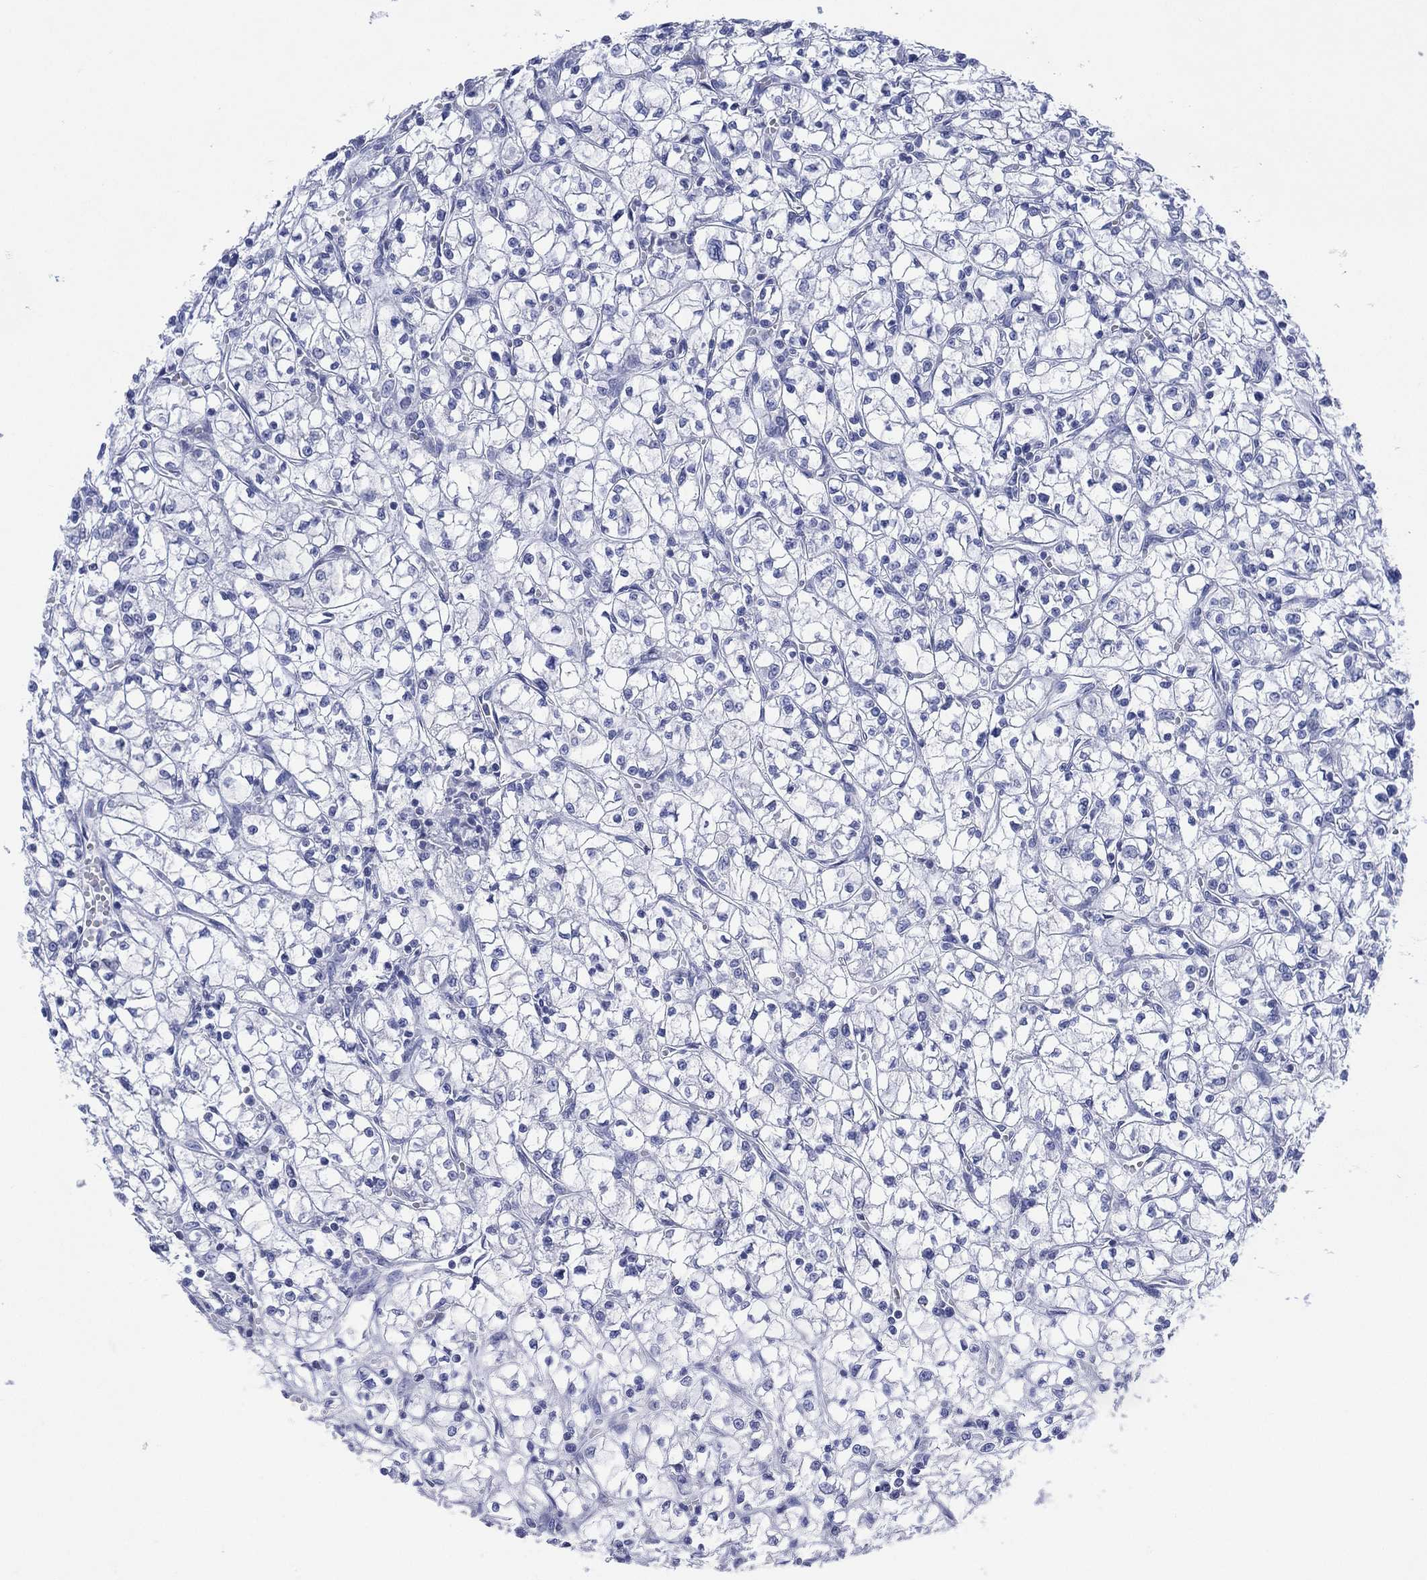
{"staining": {"intensity": "negative", "quantity": "none", "location": "none"}, "tissue": "renal cancer", "cell_type": "Tumor cells", "image_type": "cancer", "snomed": [{"axis": "morphology", "description": "Adenocarcinoma, NOS"}, {"axis": "topography", "description": "Kidney"}], "caption": "IHC of human adenocarcinoma (renal) demonstrates no staining in tumor cells.", "gene": "TMEM247", "patient": {"sex": "female", "age": 64}}